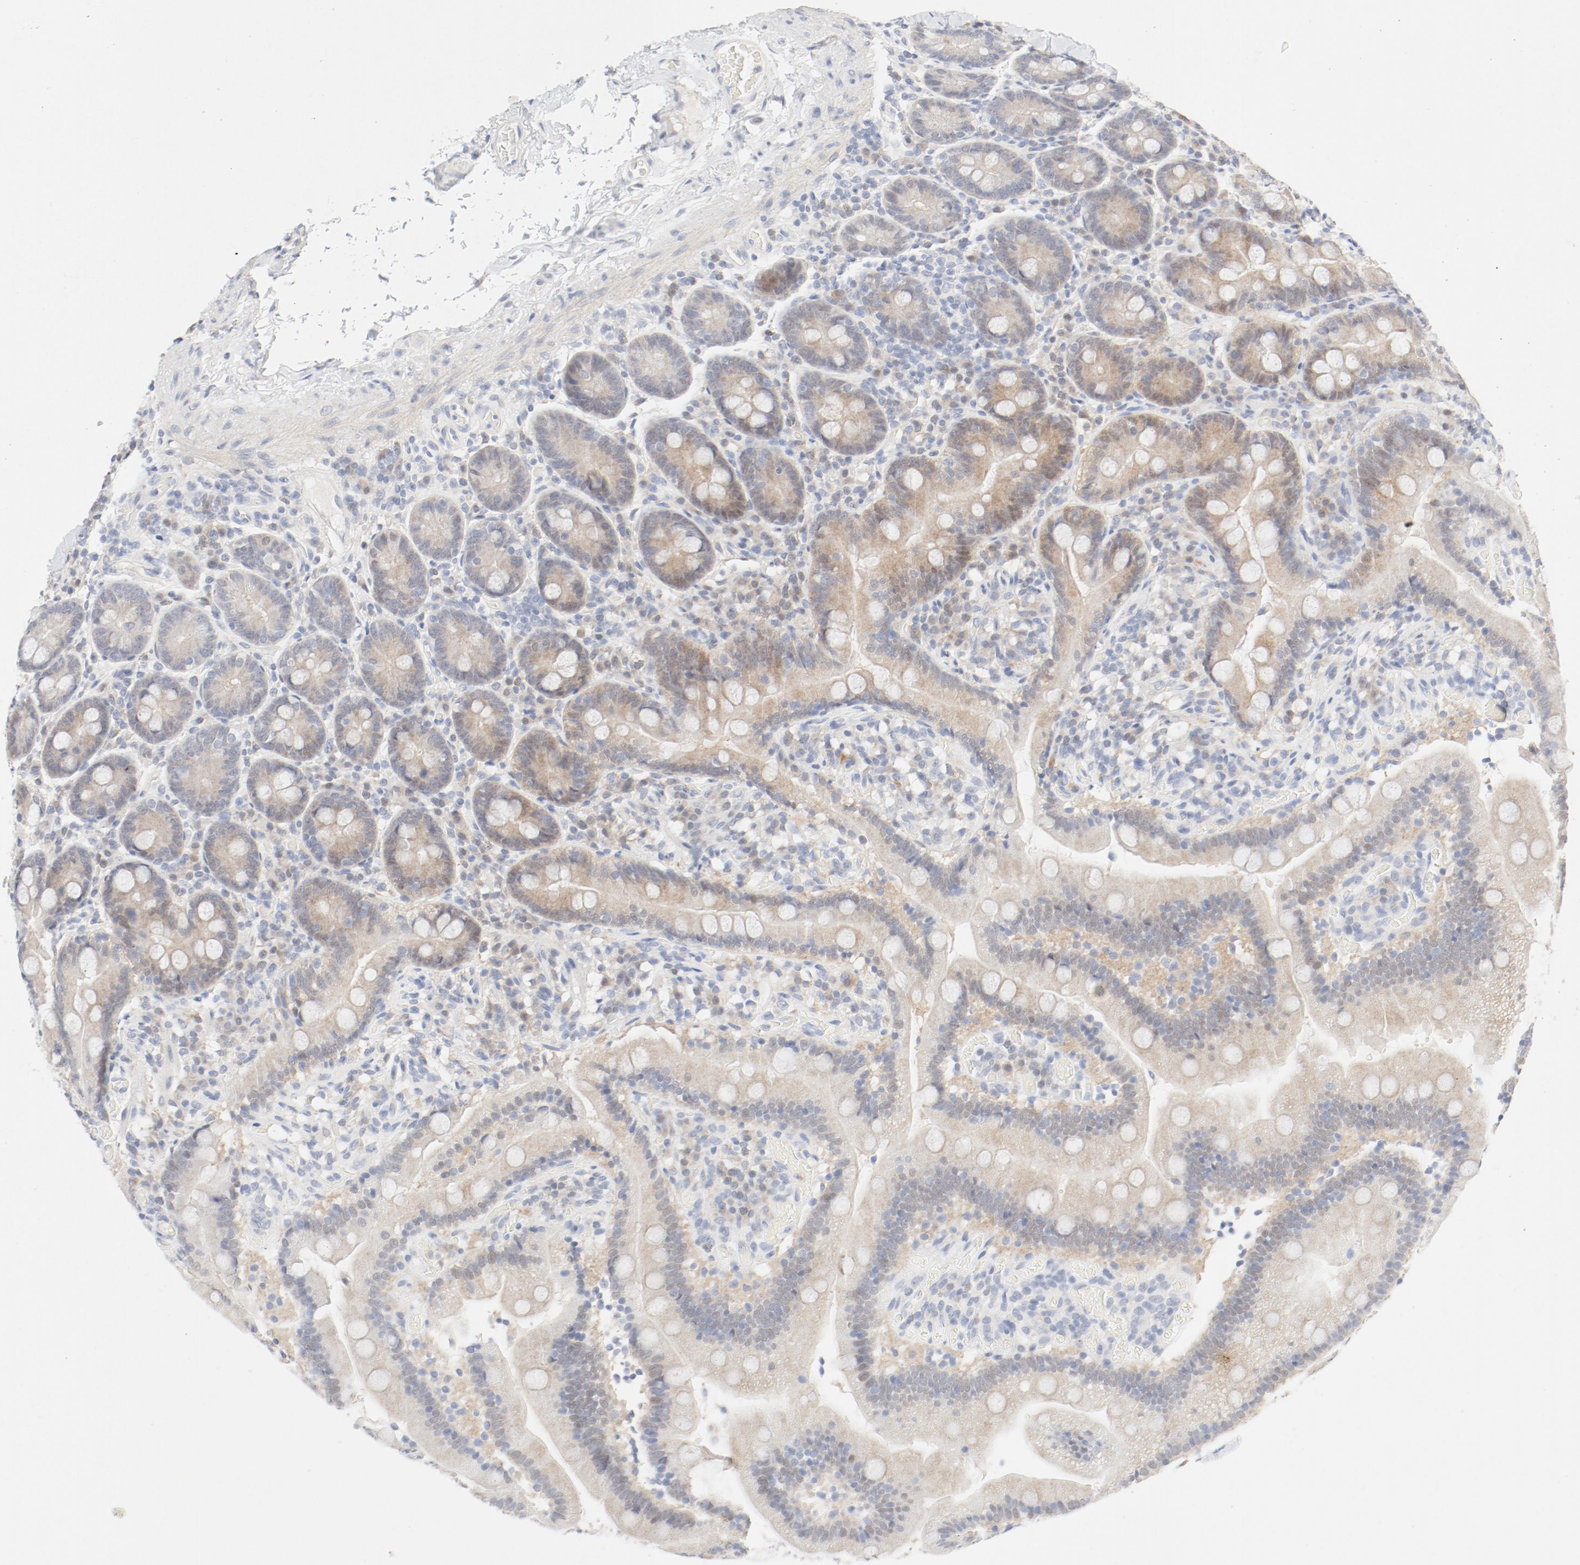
{"staining": {"intensity": "moderate", "quantity": ">75%", "location": "cytoplasmic/membranous"}, "tissue": "duodenum", "cell_type": "Glandular cells", "image_type": "normal", "snomed": [{"axis": "morphology", "description": "Normal tissue, NOS"}, {"axis": "topography", "description": "Duodenum"}], "caption": "Duodenum stained with immunohistochemistry exhibits moderate cytoplasmic/membranous positivity in about >75% of glandular cells. Using DAB (brown) and hematoxylin (blue) stains, captured at high magnification using brightfield microscopy.", "gene": "PGM1", "patient": {"sex": "male", "age": 66}}